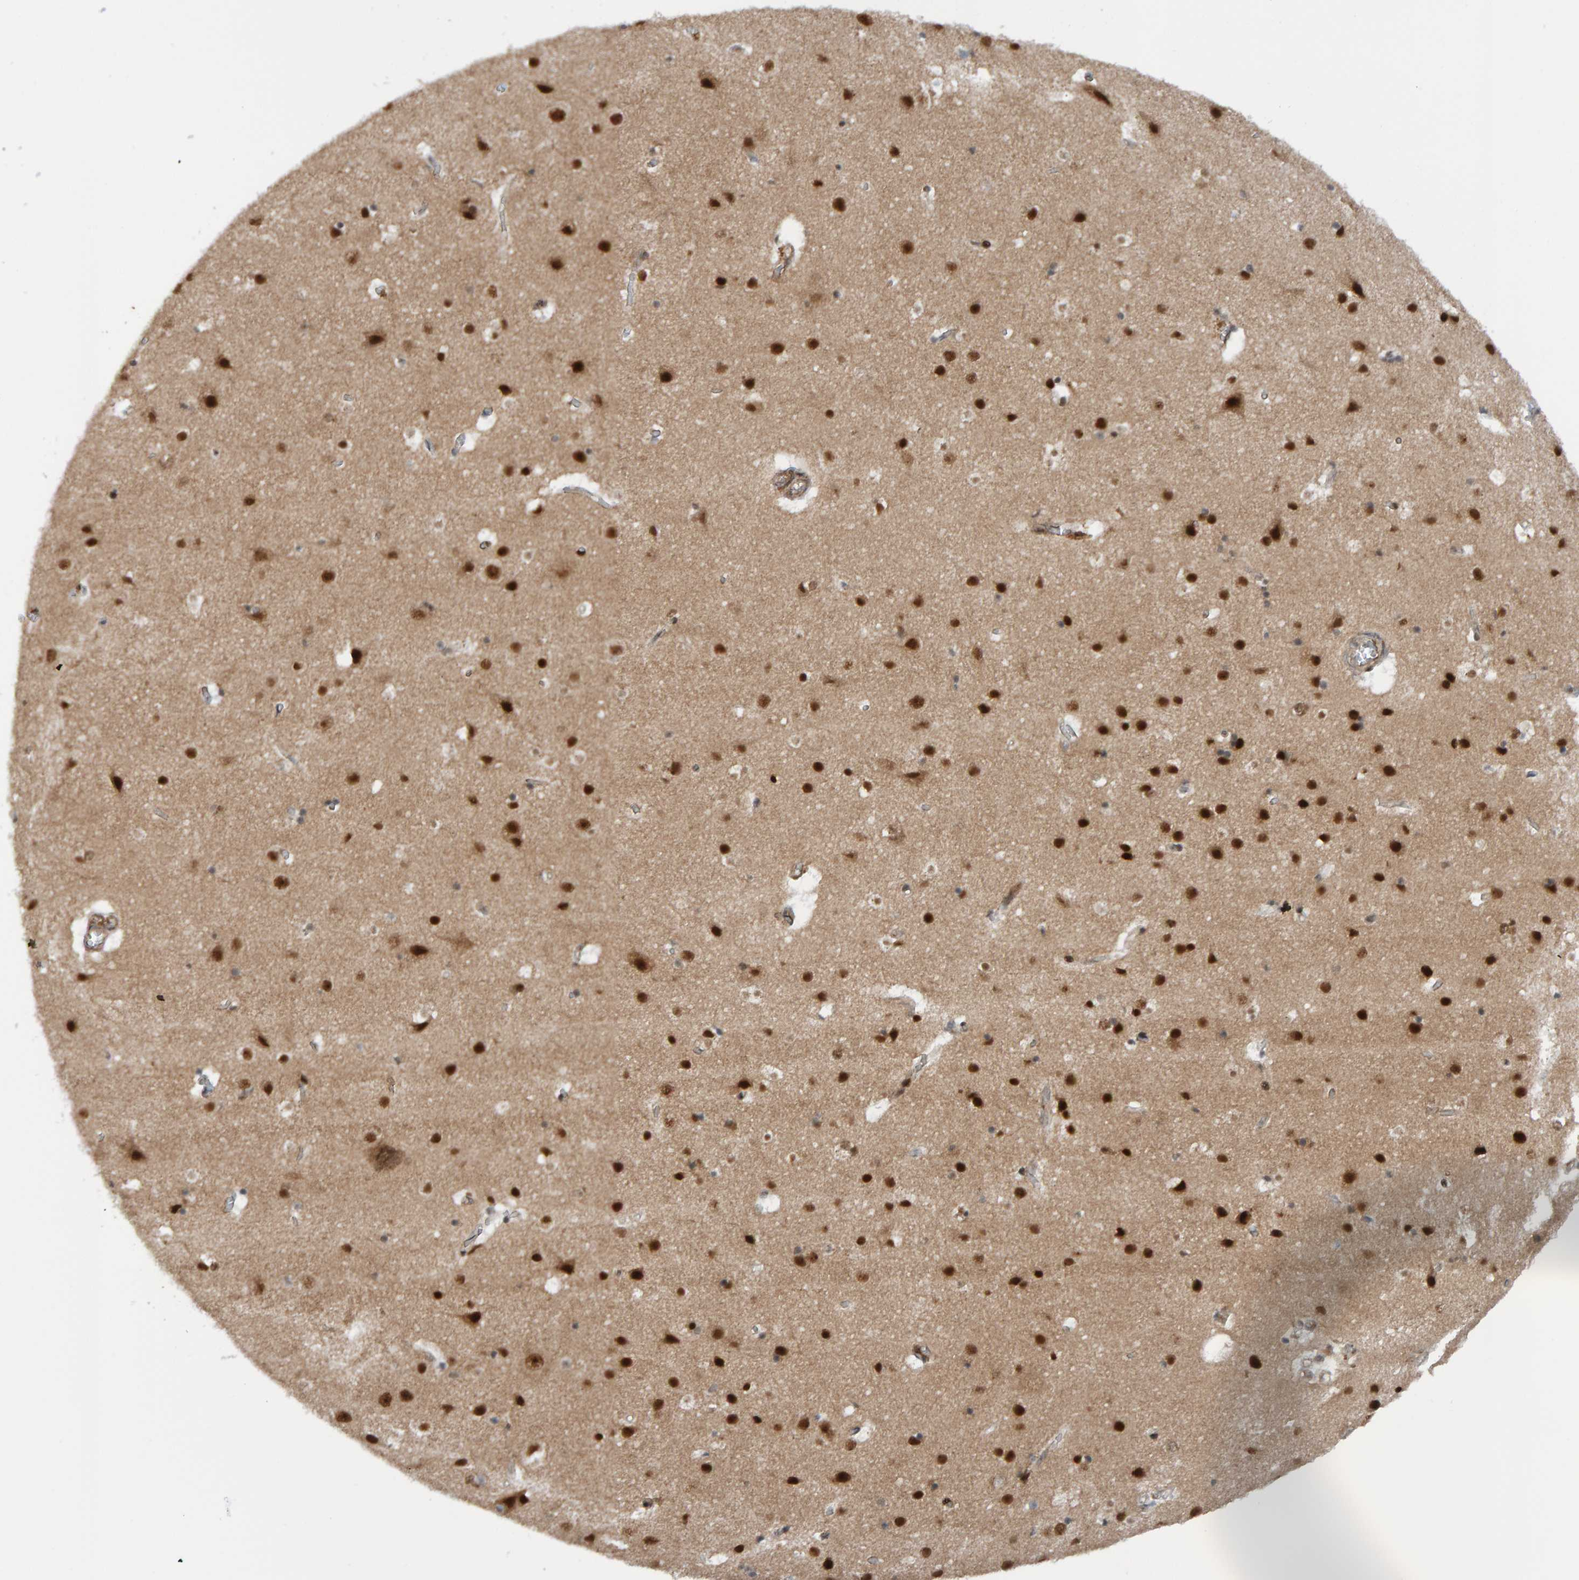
{"staining": {"intensity": "moderate", "quantity": ">75%", "location": "cytoplasmic/membranous"}, "tissue": "cerebral cortex", "cell_type": "Endothelial cells", "image_type": "normal", "snomed": [{"axis": "morphology", "description": "Normal tissue, NOS"}, {"axis": "topography", "description": "Cerebral cortex"}], "caption": "Immunohistochemical staining of unremarkable cerebral cortex reveals >75% levels of moderate cytoplasmic/membranous protein expression in approximately >75% of endothelial cells.", "gene": "ZNF366", "patient": {"sex": "male", "age": 54}}